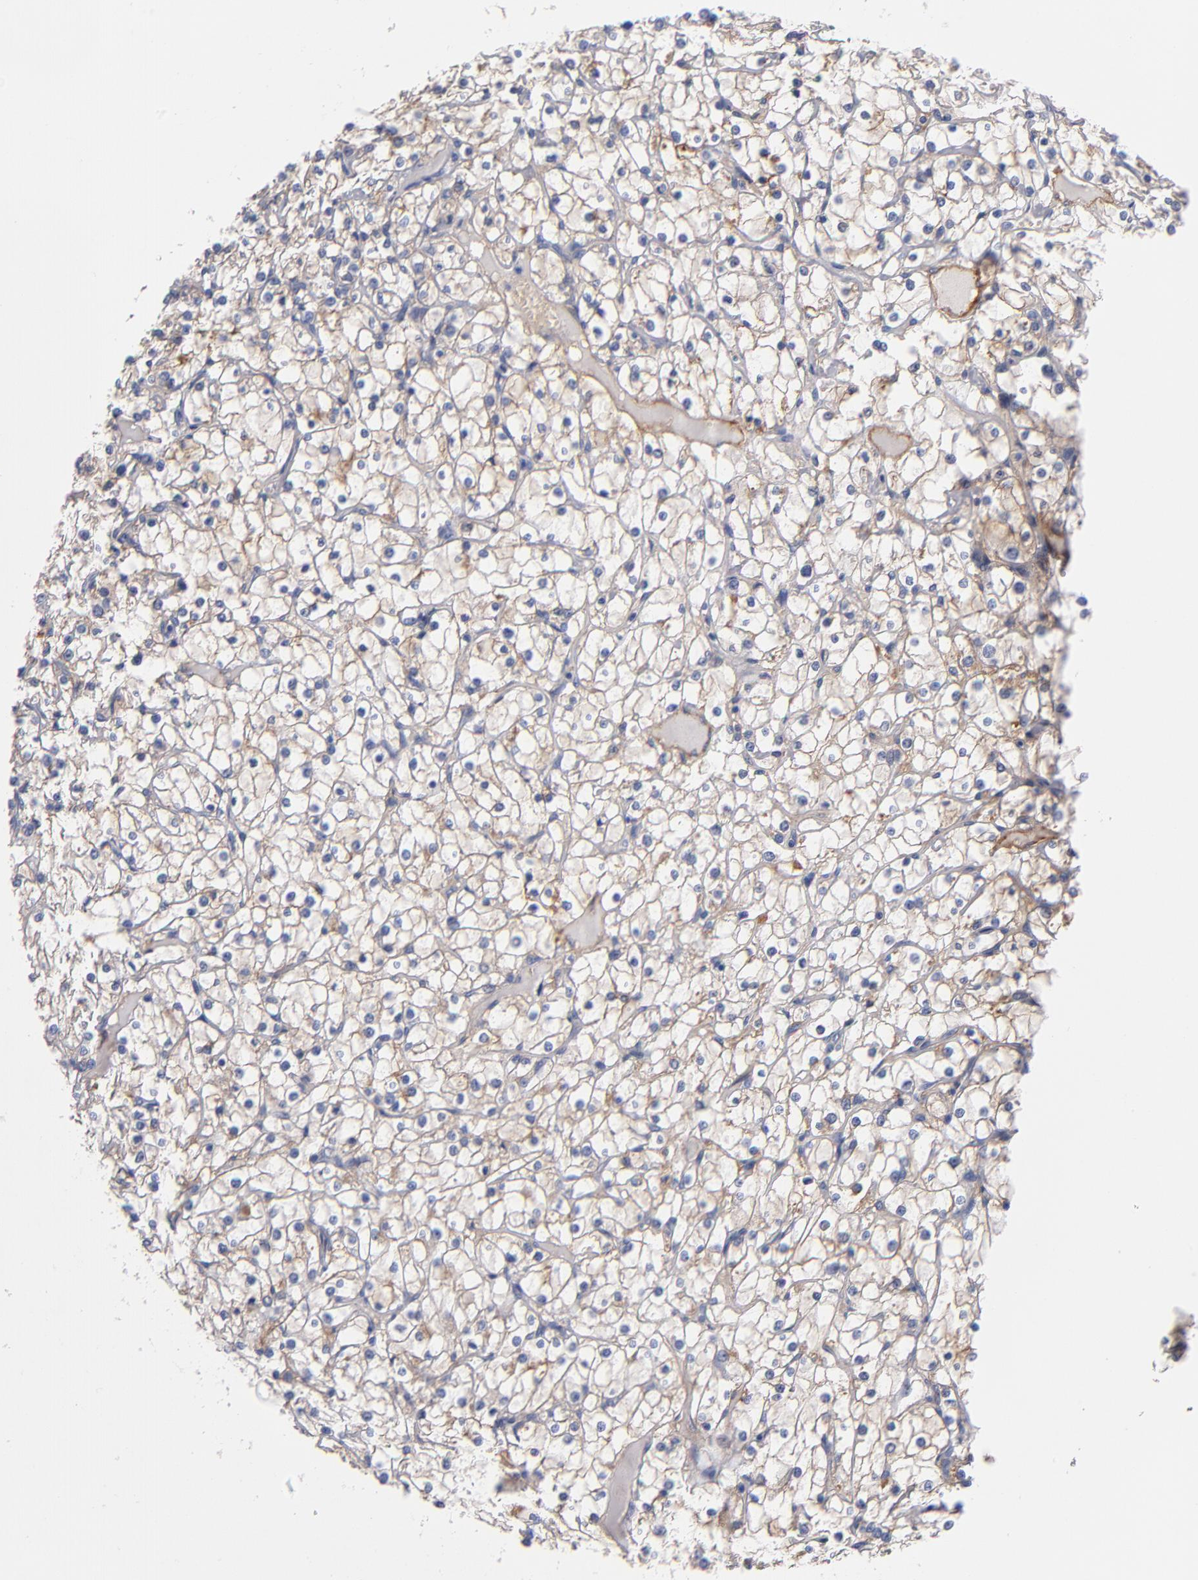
{"staining": {"intensity": "weak", "quantity": "<25%", "location": "cytoplasmic/membranous"}, "tissue": "renal cancer", "cell_type": "Tumor cells", "image_type": "cancer", "snomed": [{"axis": "morphology", "description": "Adenocarcinoma, NOS"}, {"axis": "topography", "description": "Kidney"}], "caption": "Immunohistochemistry photomicrograph of renal adenocarcinoma stained for a protein (brown), which displays no positivity in tumor cells. (DAB immunohistochemistry, high magnification).", "gene": "PLSCR4", "patient": {"sex": "female", "age": 73}}